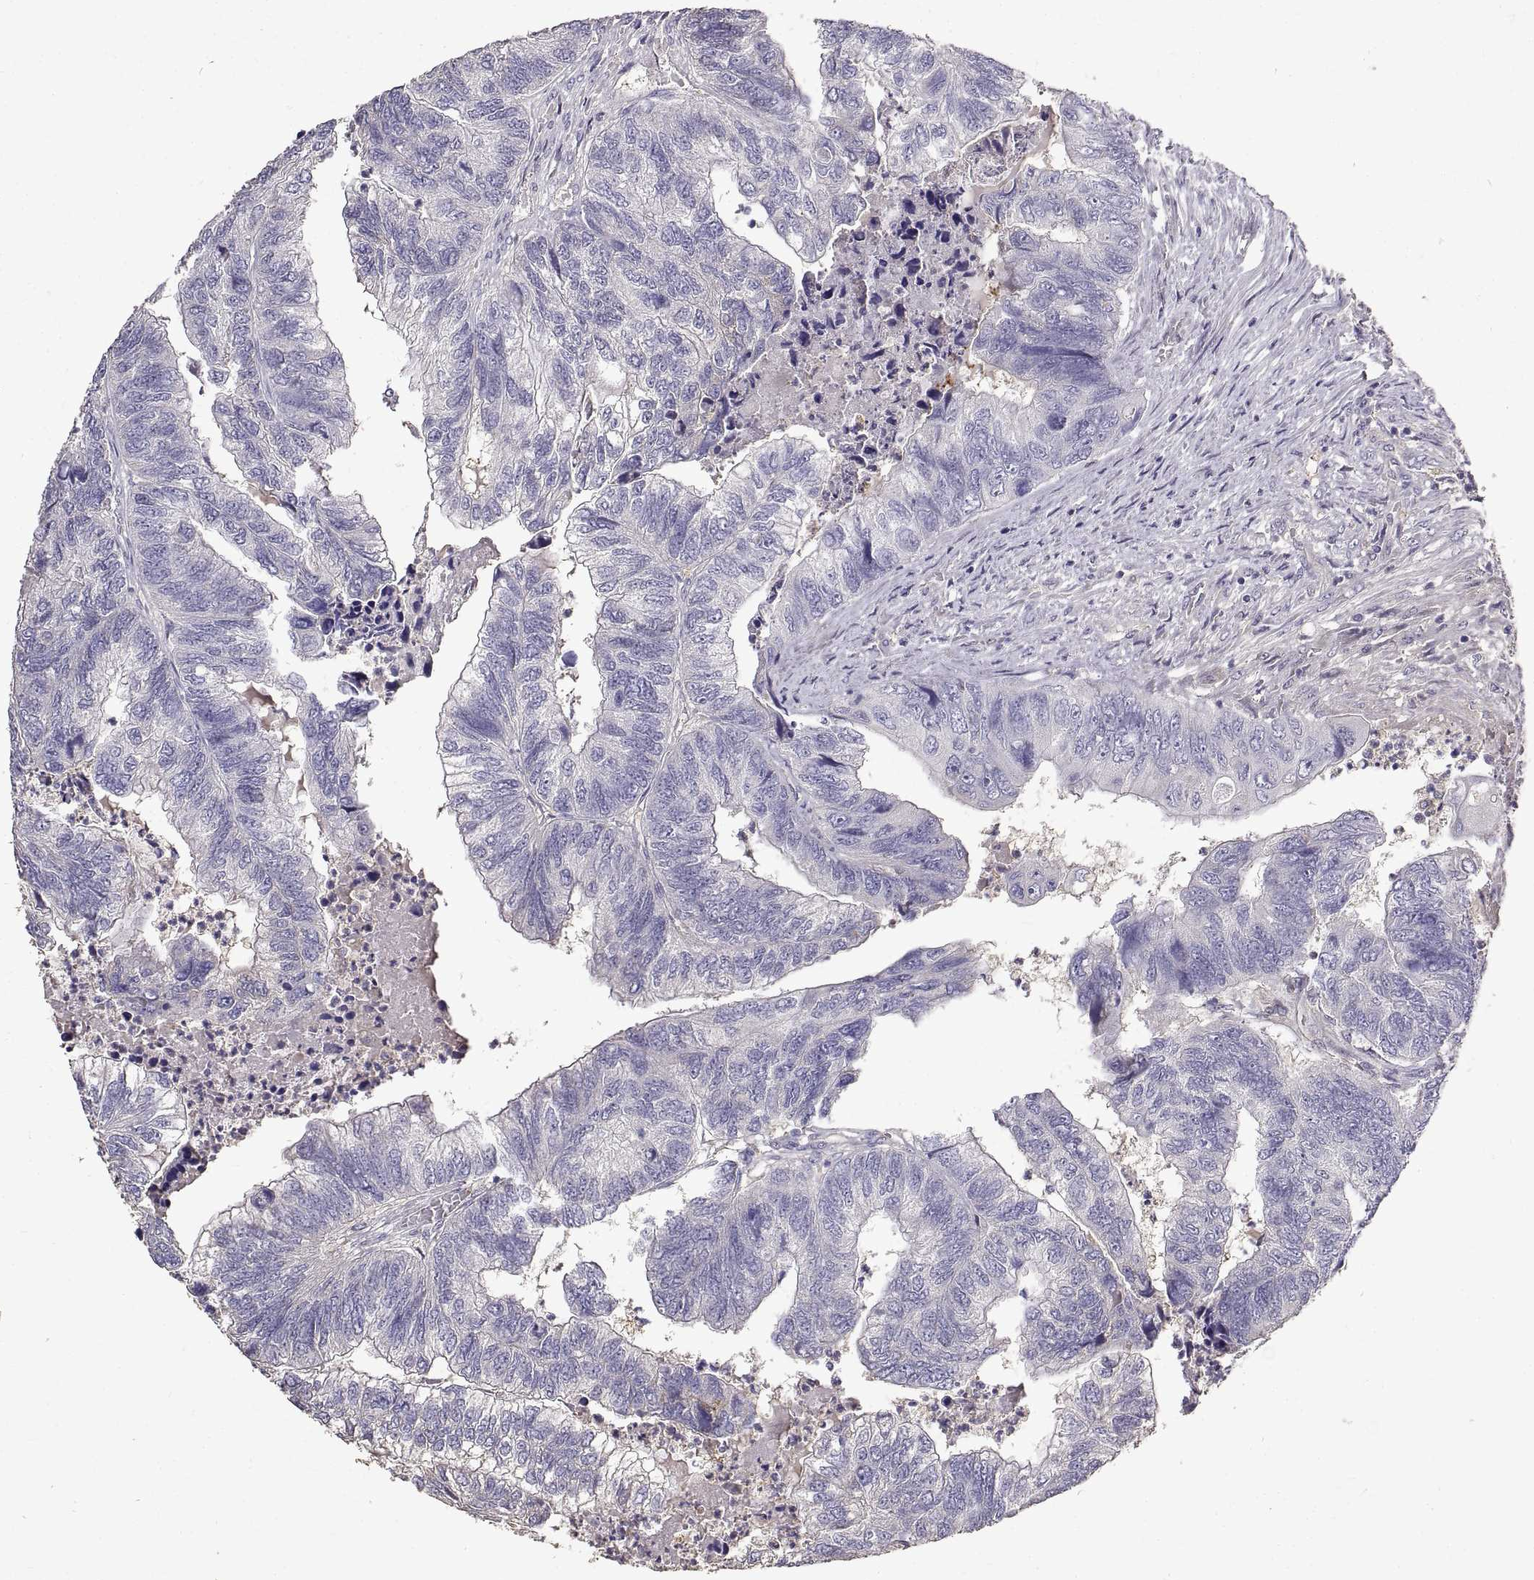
{"staining": {"intensity": "negative", "quantity": "none", "location": "none"}, "tissue": "colorectal cancer", "cell_type": "Tumor cells", "image_type": "cancer", "snomed": [{"axis": "morphology", "description": "Adenocarcinoma, NOS"}, {"axis": "topography", "description": "Colon"}], "caption": "Tumor cells show no significant staining in colorectal cancer (adenocarcinoma).", "gene": "PEA15", "patient": {"sex": "female", "age": 67}}